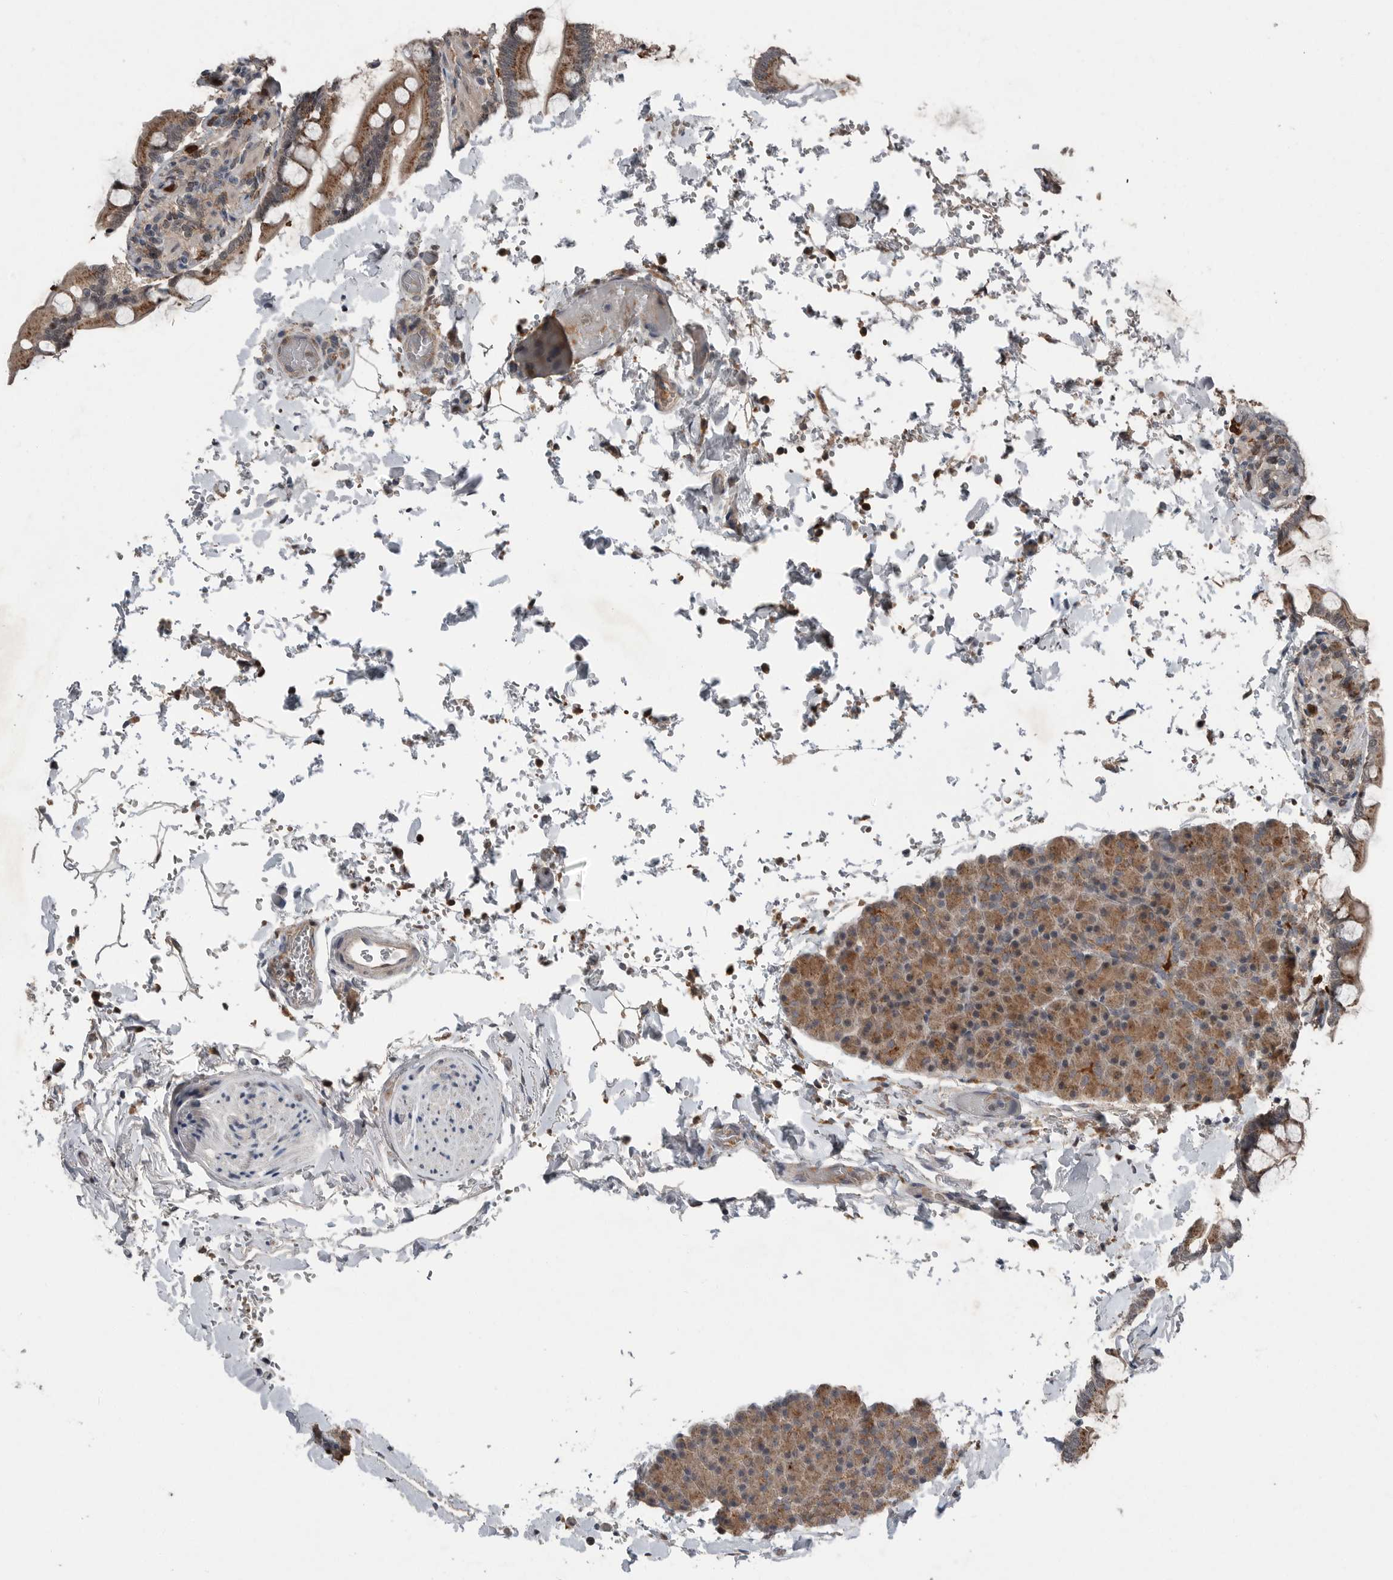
{"staining": {"intensity": "moderate", "quantity": ">75%", "location": "cytoplasmic/membranous"}, "tissue": "pancreas", "cell_type": "Exocrine glandular cells", "image_type": "normal", "snomed": [{"axis": "morphology", "description": "Normal tissue, NOS"}, {"axis": "topography", "description": "Pancreas"}], "caption": "Immunohistochemistry staining of benign pancreas, which demonstrates medium levels of moderate cytoplasmic/membranous positivity in approximately >75% of exocrine glandular cells indicating moderate cytoplasmic/membranous protein expression. The staining was performed using DAB (3,3'-diaminobenzidine) (brown) for protein detection and nuclei were counterstained in hematoxylin (blue).", "gene": "SCP2", "patient": {"sex": "female", "age": 43}}